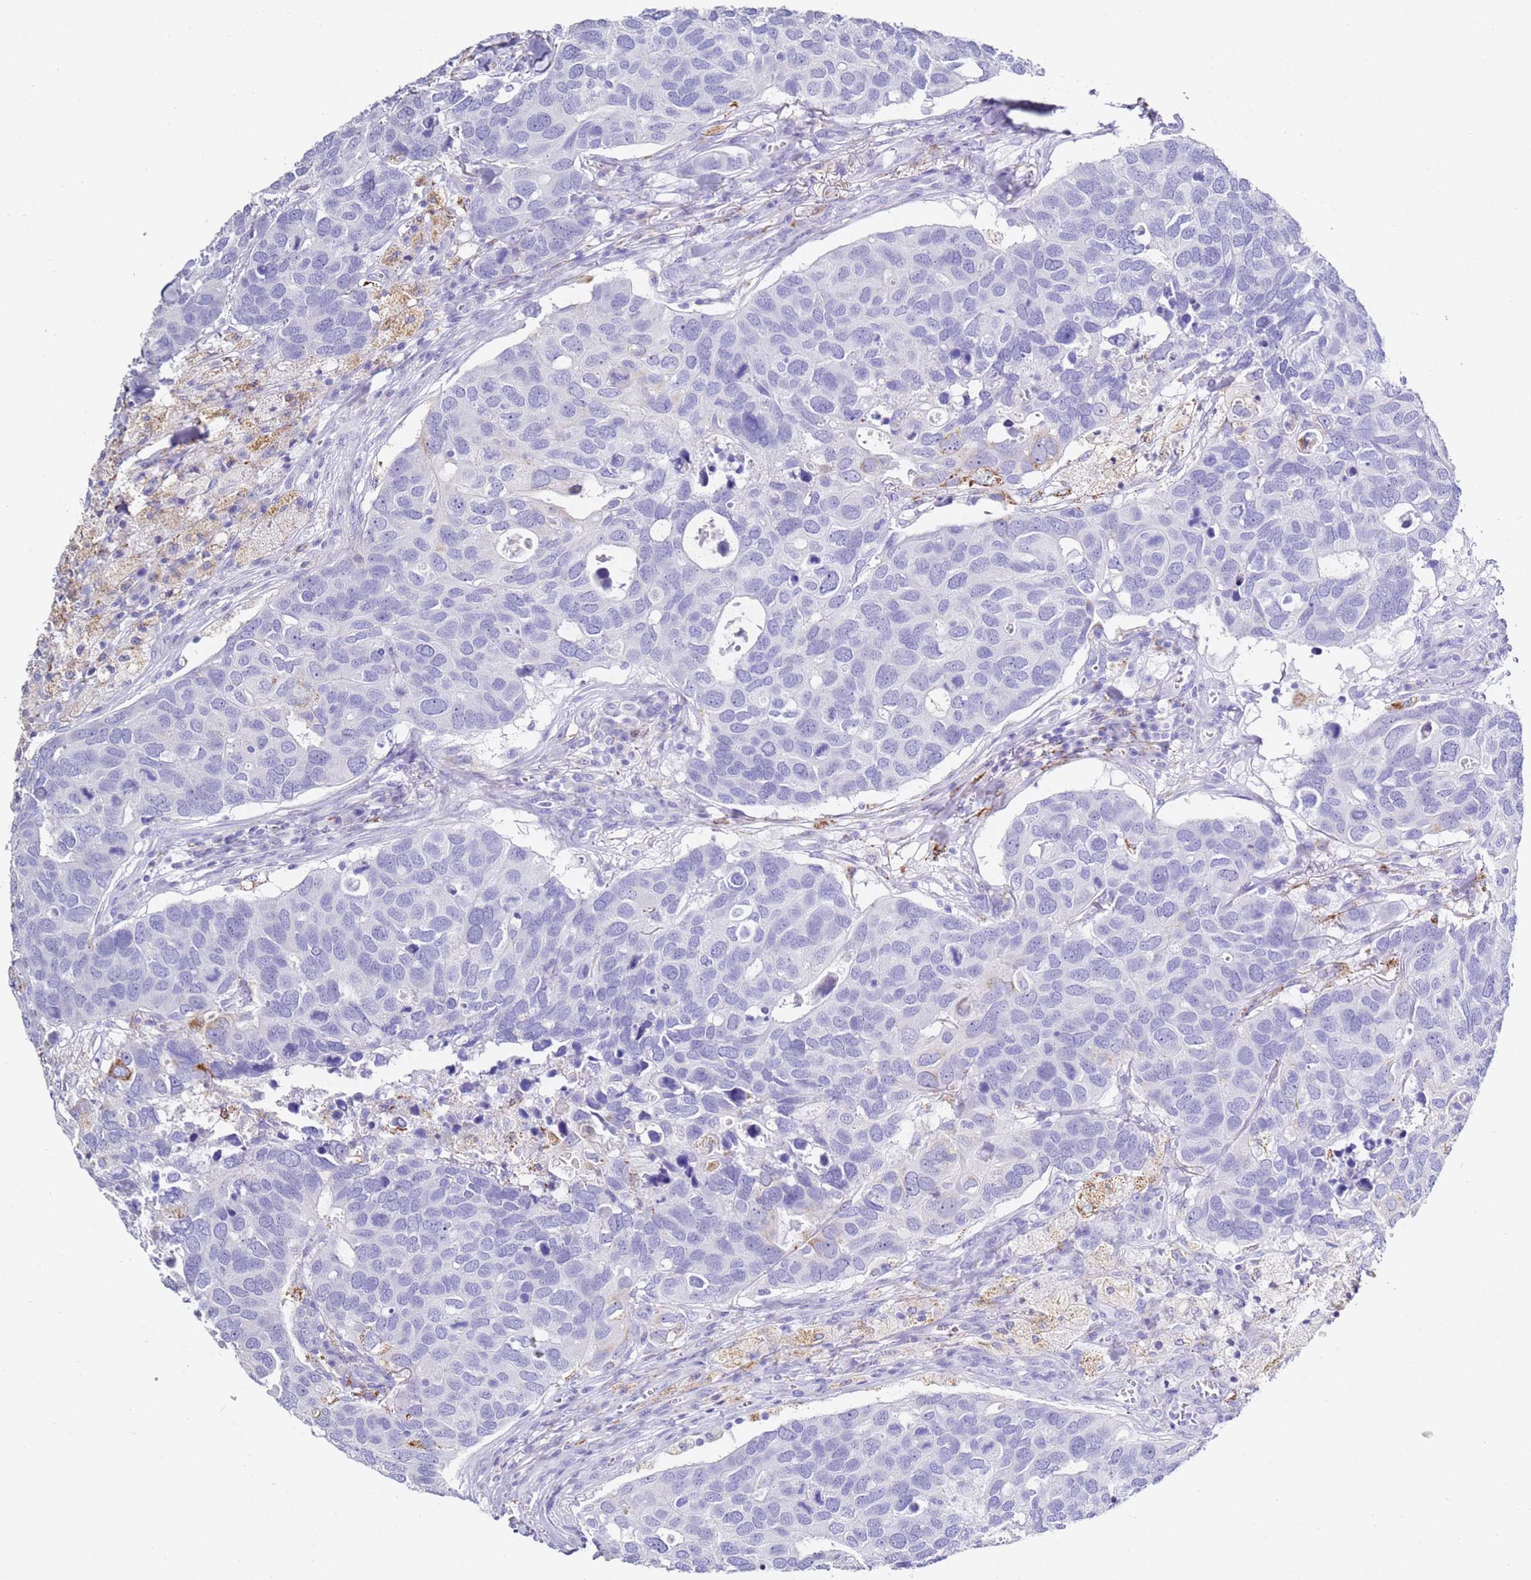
{"staining": {"intensity": "negative", "quantity": "none", "location": "none"}, "tissue": "breast cancer", "cell_type": "Tumor cells", "image_type": "cancer", "snomed": [{"axis": "morphology", "description": "Duct carcinoma"}, {"axis": "topography", "description": "Breast"}], "caption": "Tumor cells are negative for brown protein staining in breast cancer.", "gene": "PTBP2", "patient": {"sex": "female", "age": 83}}